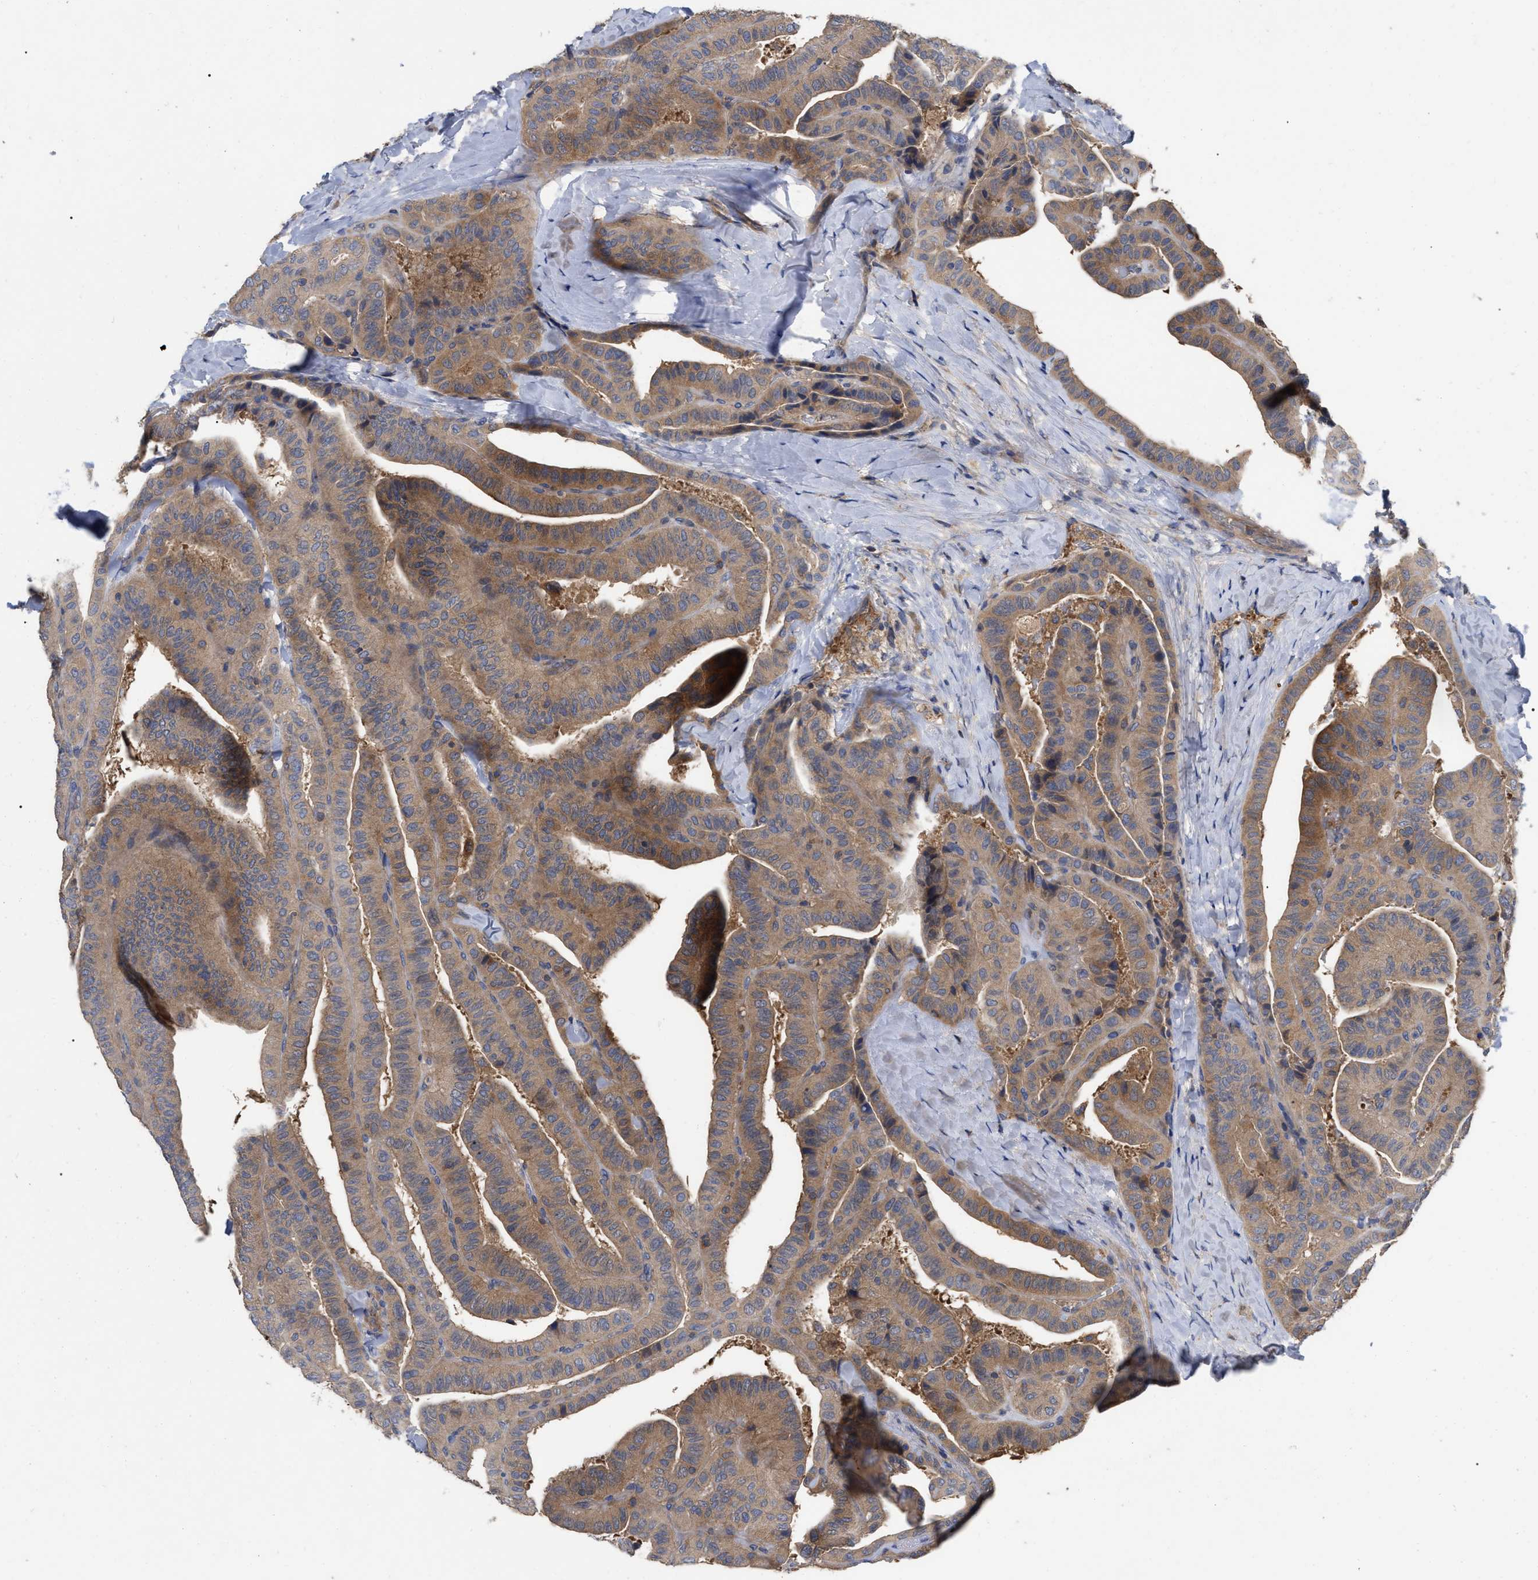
{"staining": {"intensity": "weak", "quantity": ">75%", "location": "cytoplasmic/membranous"}, "tissue": "thyroid cancer", "cell_type": "Tumor cells", "image_type": "cancer", "snomed": [{"axis": "morphology", "description": "Papillary adenocarcinoma, NOS"}, {"axis": "topography", "description": "Thyroid gland"}], "caption": "Human thyroid papillary adenocarcinoma stained with a protein marker demonstrates weak staining in tumor cells.", "gene": "RAP1GDS1", "patient": {"sex": "male", "age": 77}}